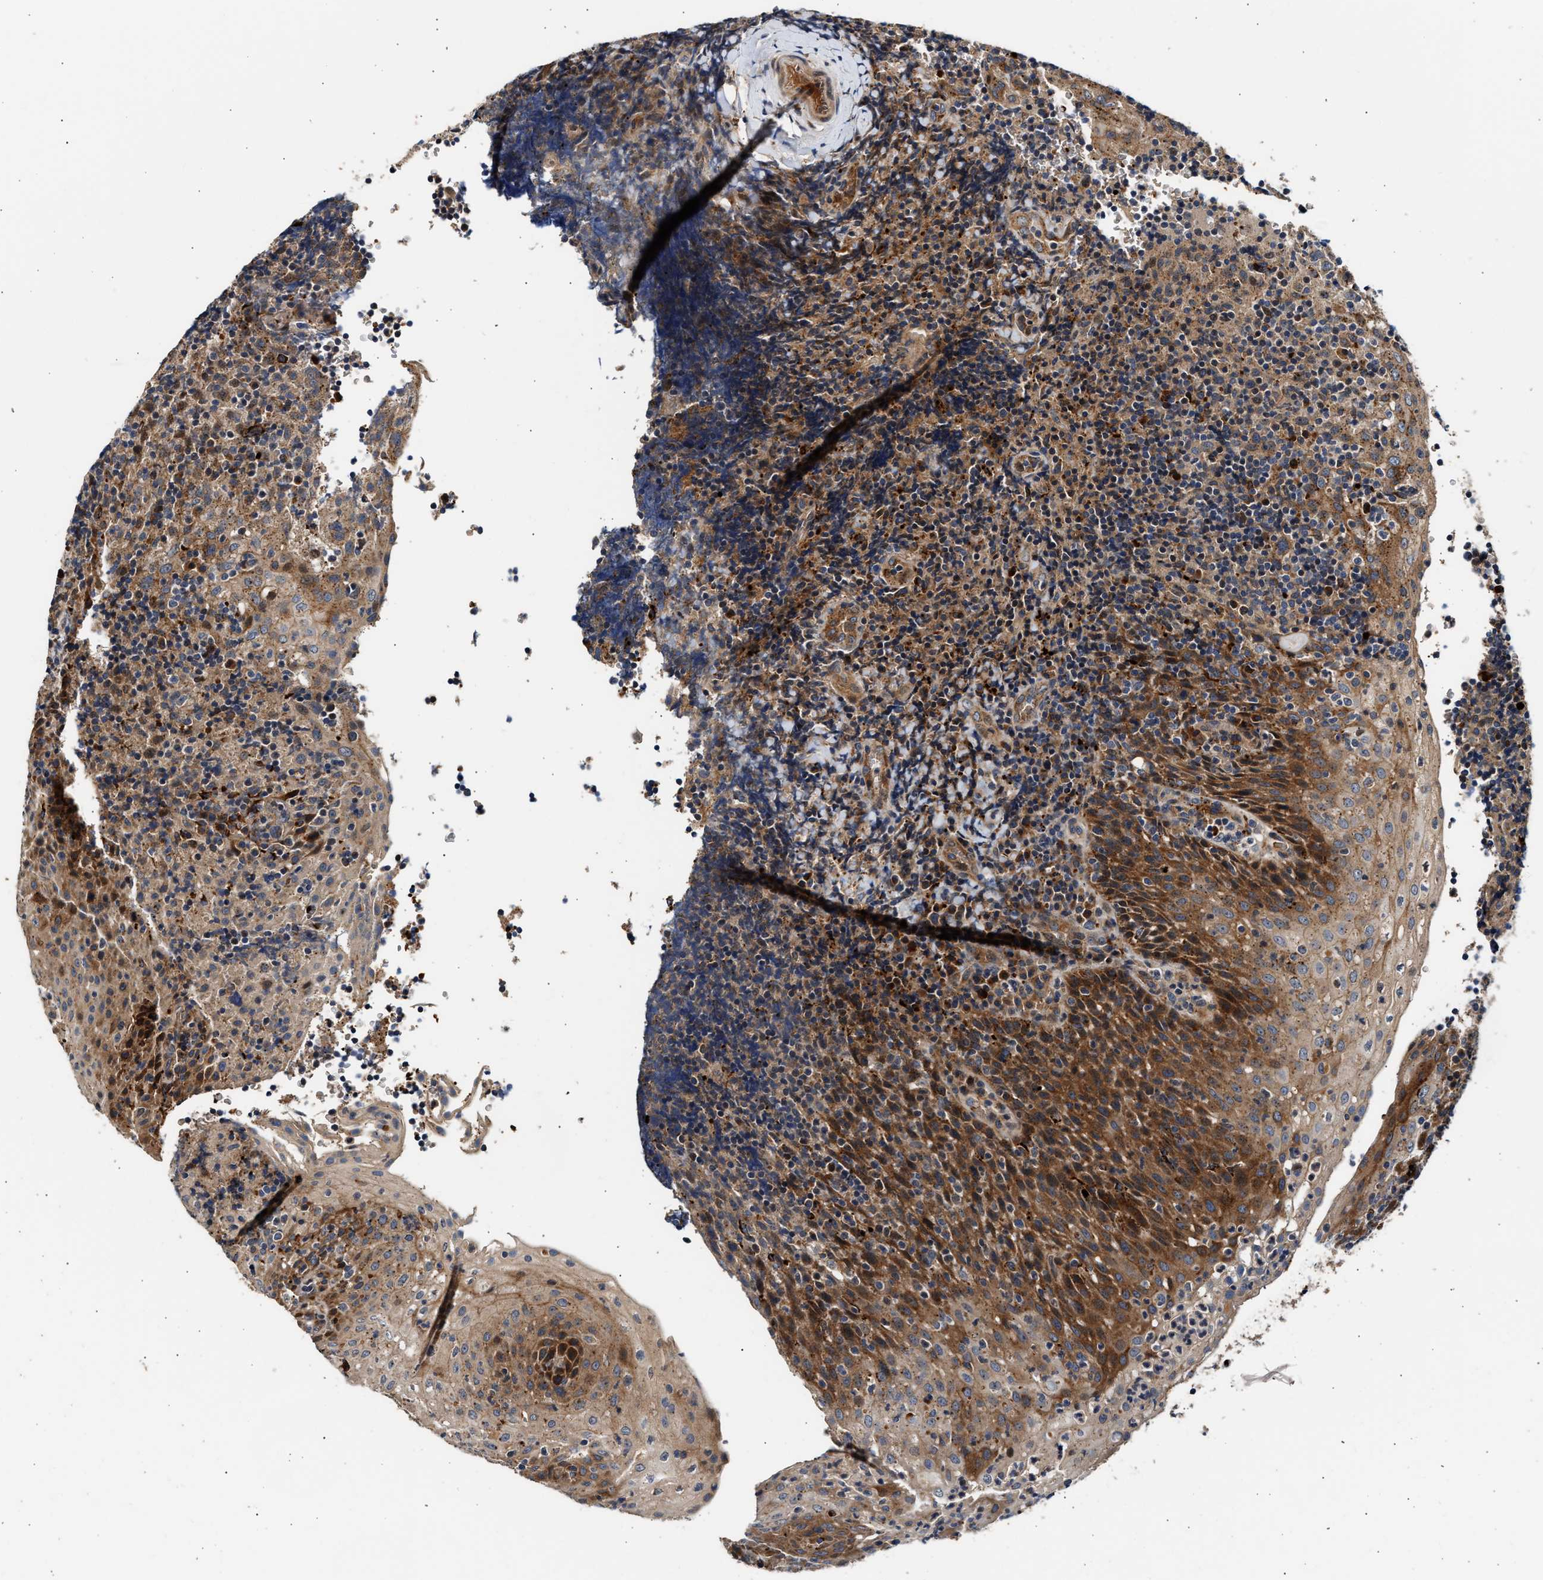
{"staining": {"intensity": "weak", "quantity": "25%-75%", "location": "cytoplasmic/membranous"}, "tissue": "lymphoma", "cell_type": "Tumor cells", "image_type": "cancer", "snomed": [{"axis": "morphology", "description": "Malignant lymphoma, non-Hodgkin's type, High grade"}, {"axis": "topography", "description": "Tonsil"}], "caption": "The micrograph exhibits immunohistochemical staining of malignant lymphoma, non-Hodgkin's type (high-grade). There is weak cytoplasmic/membranous positivity is identified in approximately 25%-75% of tumor cells.", "gene": "PLD3", "patient": {"sex": "female", "age": 36}}